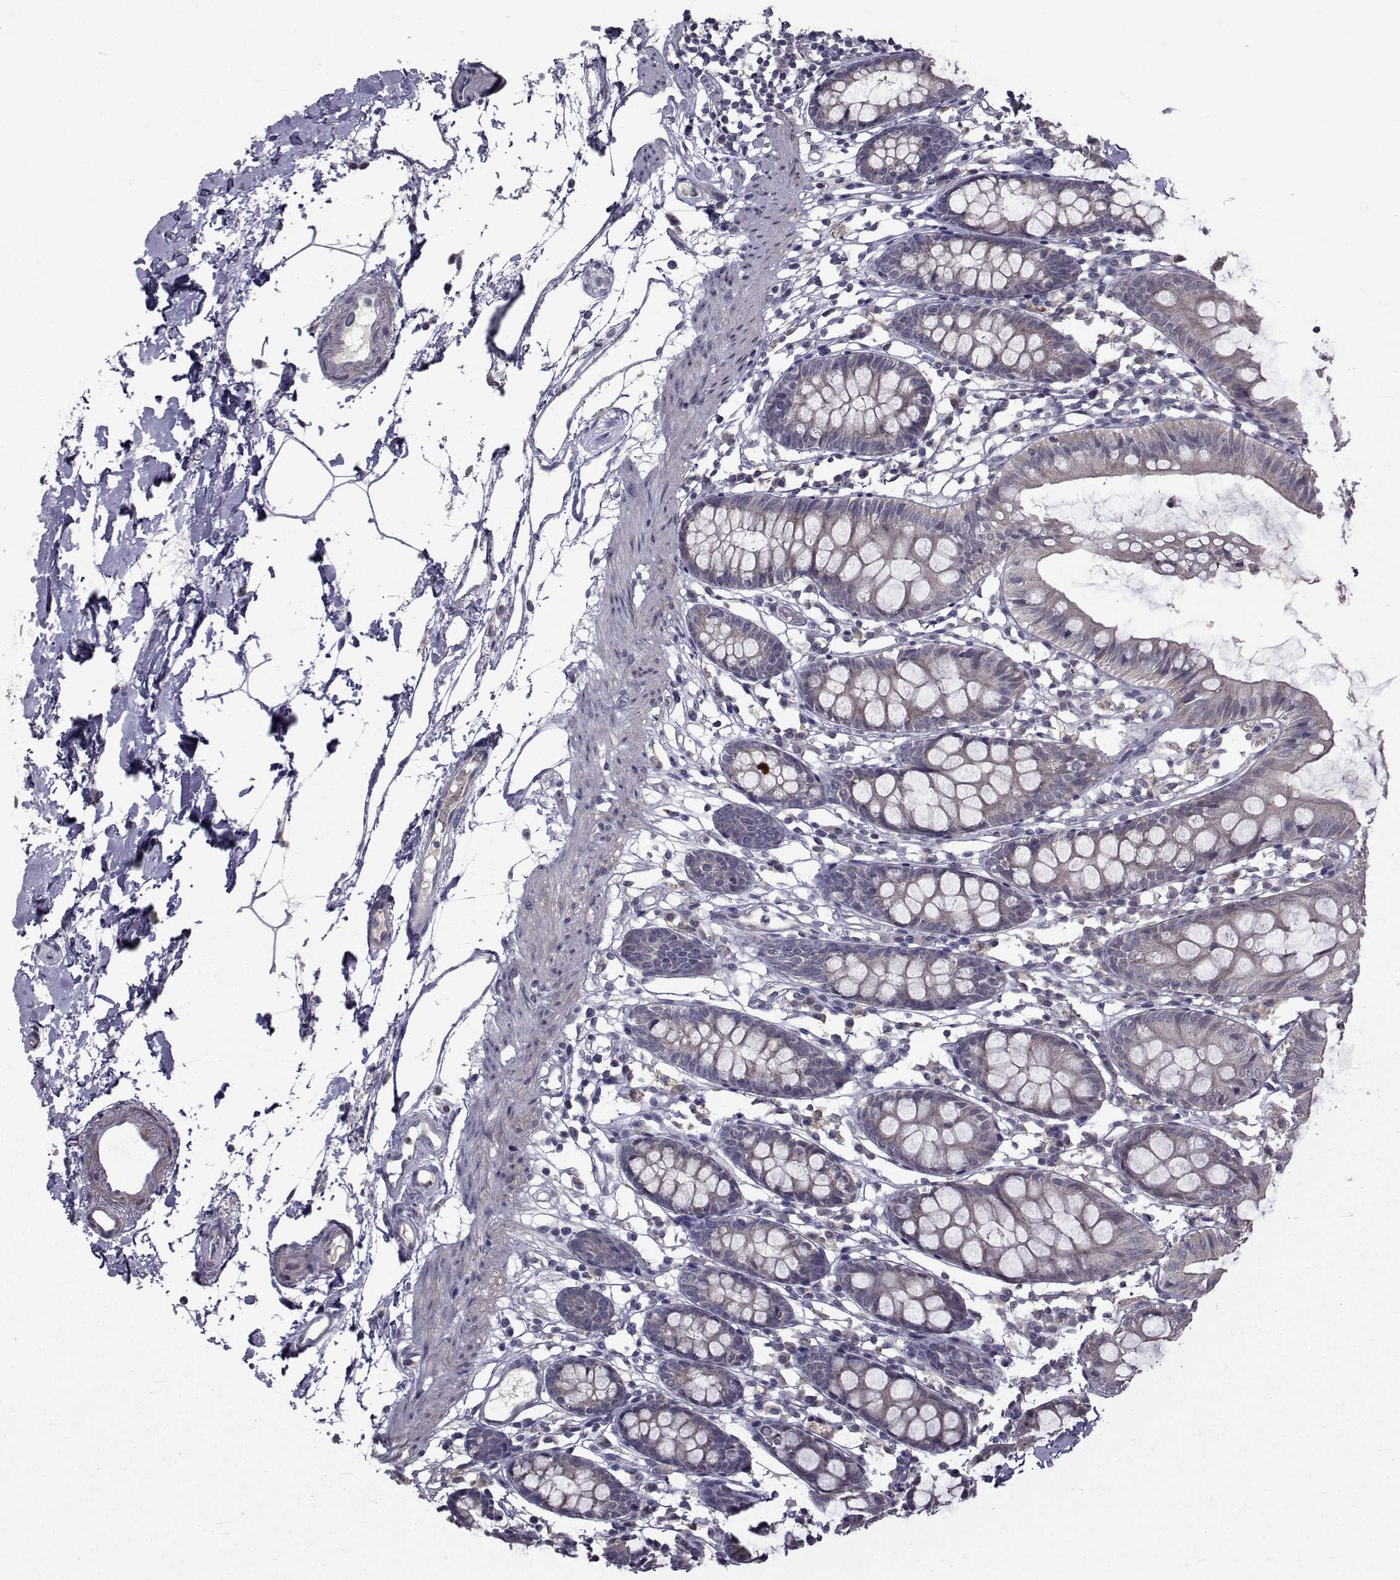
{"staining": {"intensity": "negative", "quantity": "none", "location": "none"}, "tissue": "colon", "cell_type": "Endothelial cells", "image_type": "normal", "snomed": [{"axis": "morphology", "description": "Normal tissue, NOS"}, {"axis": "topography", "description": "Colon"}], "caption": "This is a photomicrograph of immunohistochemistry staining of benign colon, which shows no expression in endothelial cells. Nuclei are stained in blue.", "gene": "FDXR", "patient": {"sex": "female", "age": 84}}